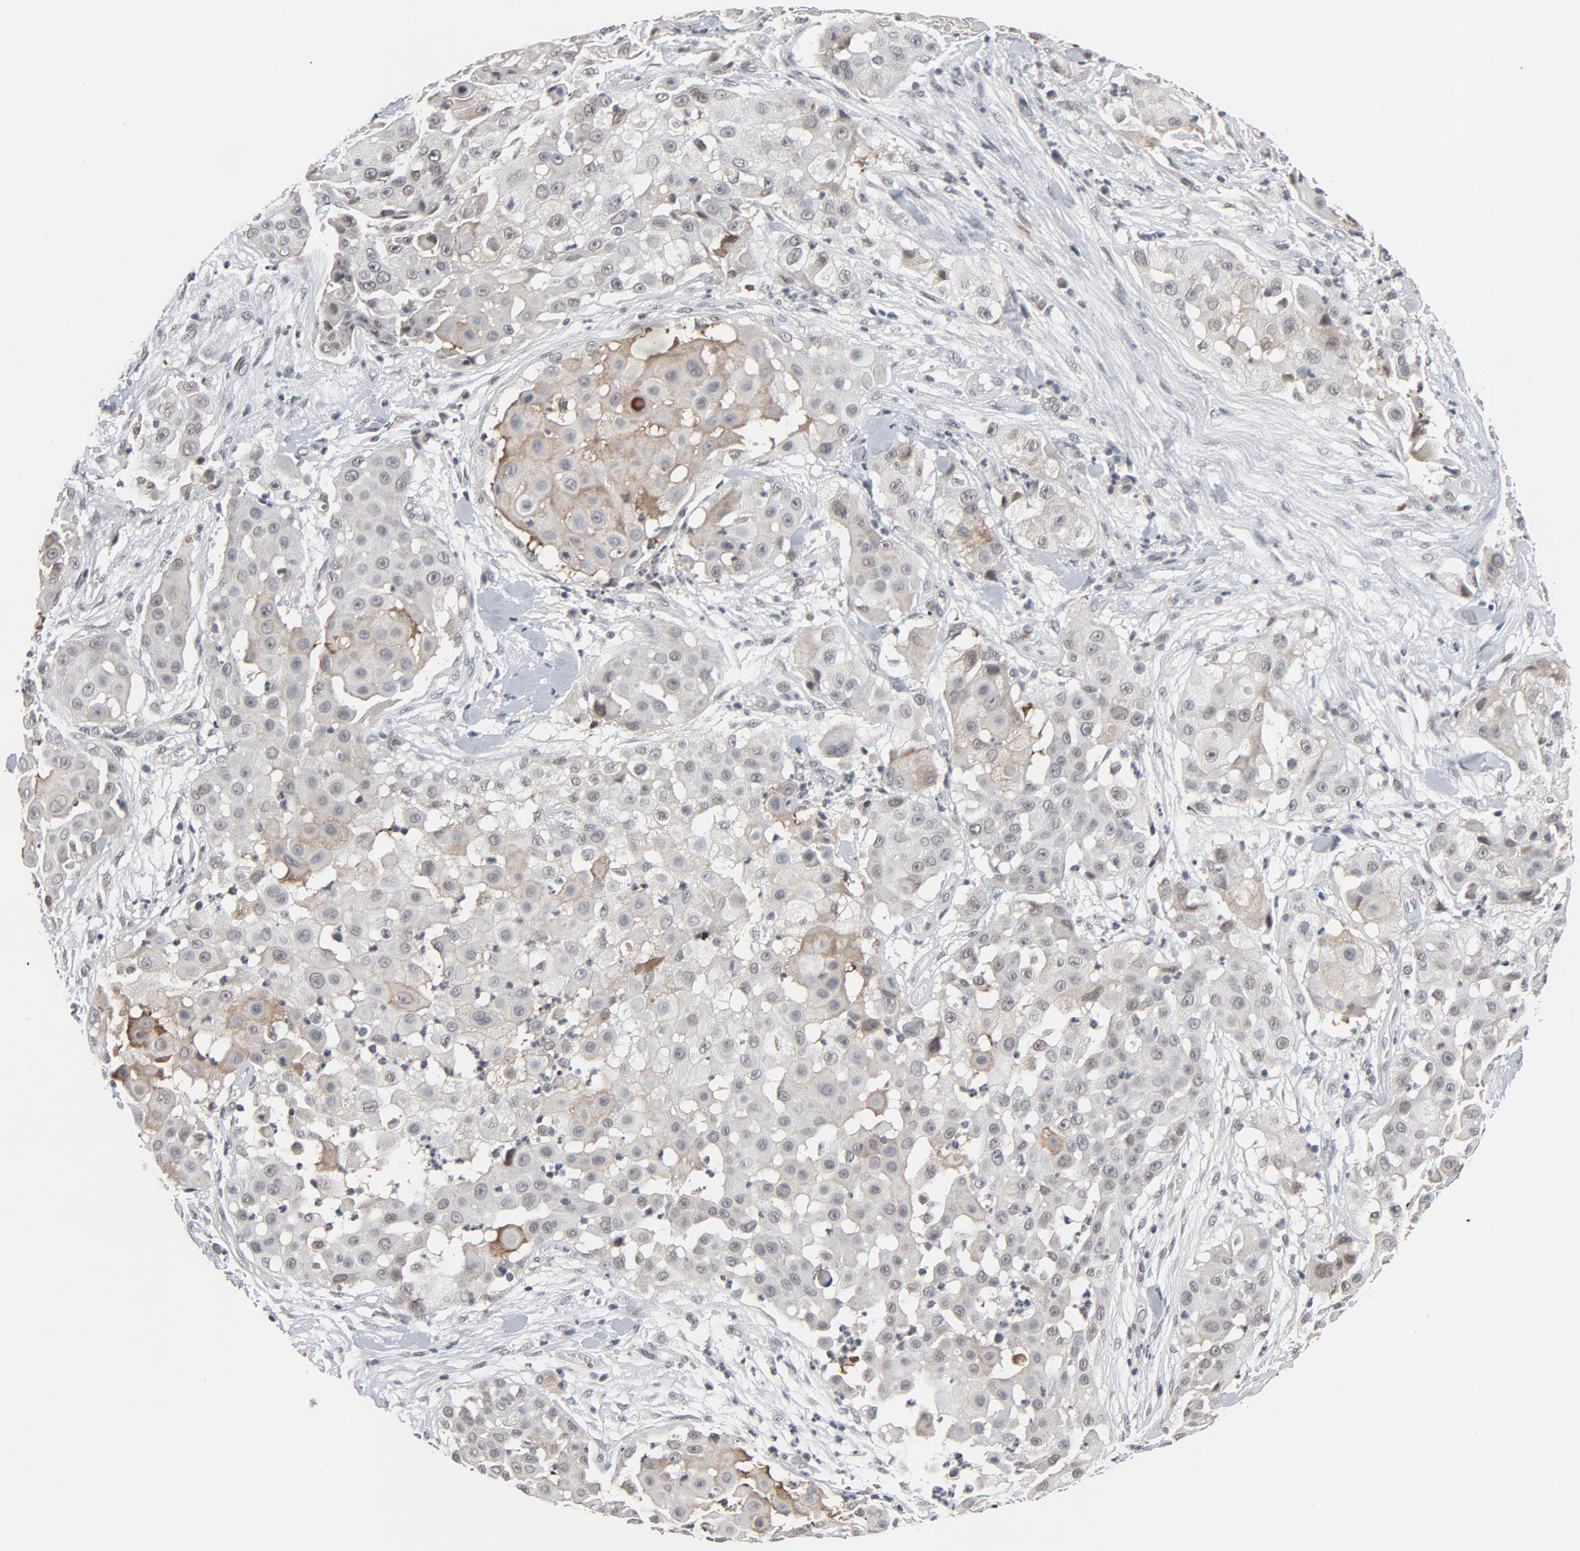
{"staining": {"intensity": "weak", "quantity": "<25%", "location": "cytoplasmic/membranous"}, "tissue": "skin cancer", "cell_type": "Tumor cells", "image_type": "cancer", "snomed": [{"axis": "morphology", "description": "Squamous cell carcinoma, NOS"}, {"axis": "topography", "description": "Skin"}], "caption": "Immunohistochemical staining of skin squamous cell carcinoma reveals no significant staining in tumor cells.", "gene": "MT3", "patient": {"sex": "female", "age": 57}}